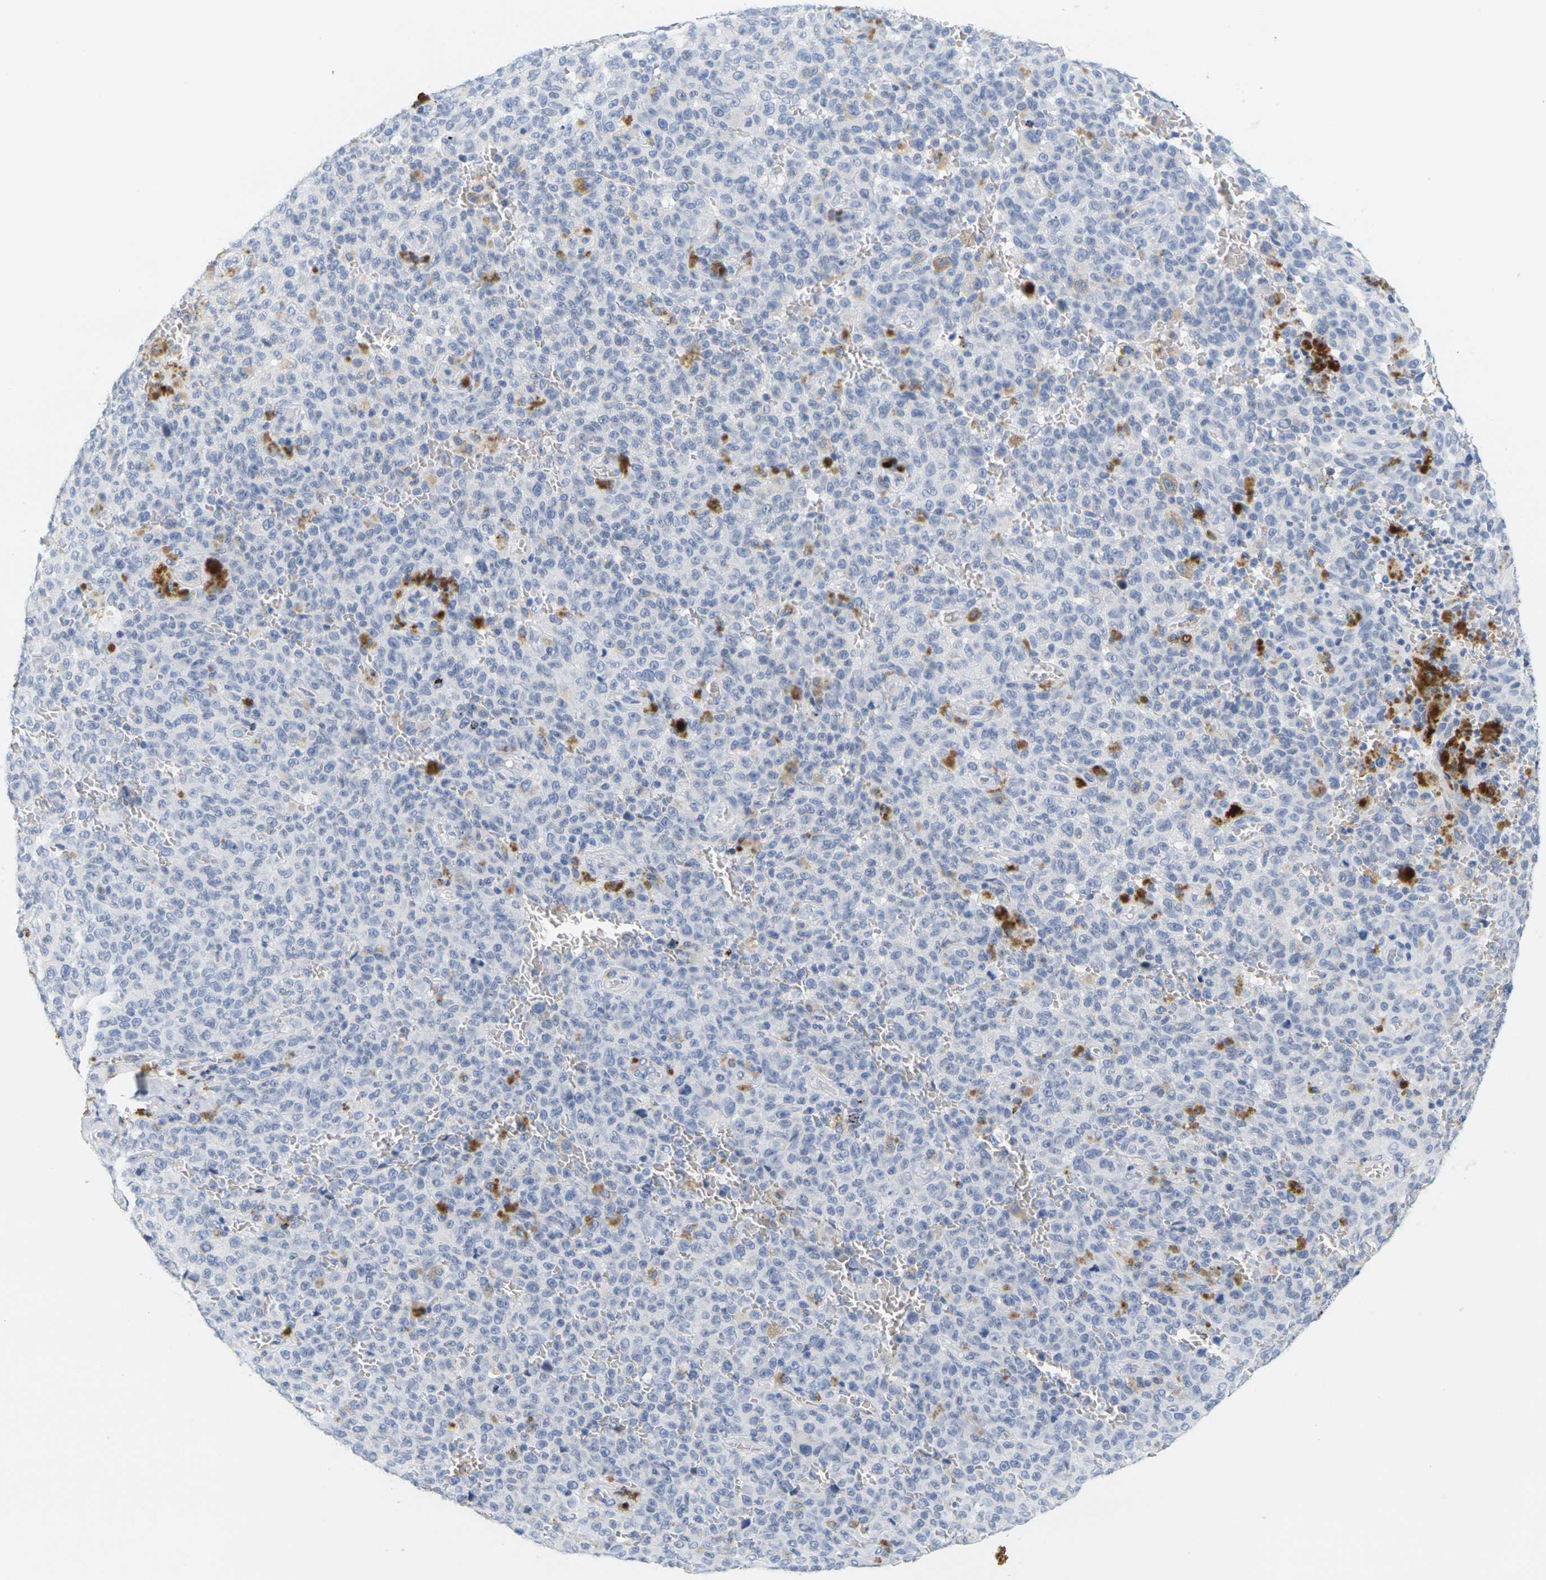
{"staining": {"intensity": "moderate", "quantity": "<25%", "location": "cytoplasmic/membranous"}, "tissue": "melanoma", "cell_type": "Tumor cells", "image_type": "cancer", "snomed": [{"axis": "morphology", "description": "Malignant melanoma, NOS"}, {"axis": "topography", "description": "Skin"}], "caption": "A low amount of moderate cytoplasmic/membranous positivity is seen in about <25% of tumor cells in malignant melanoma tissue.", "gene": "HLA-DOB", "patient": {"sex": "female", "age": 82}}